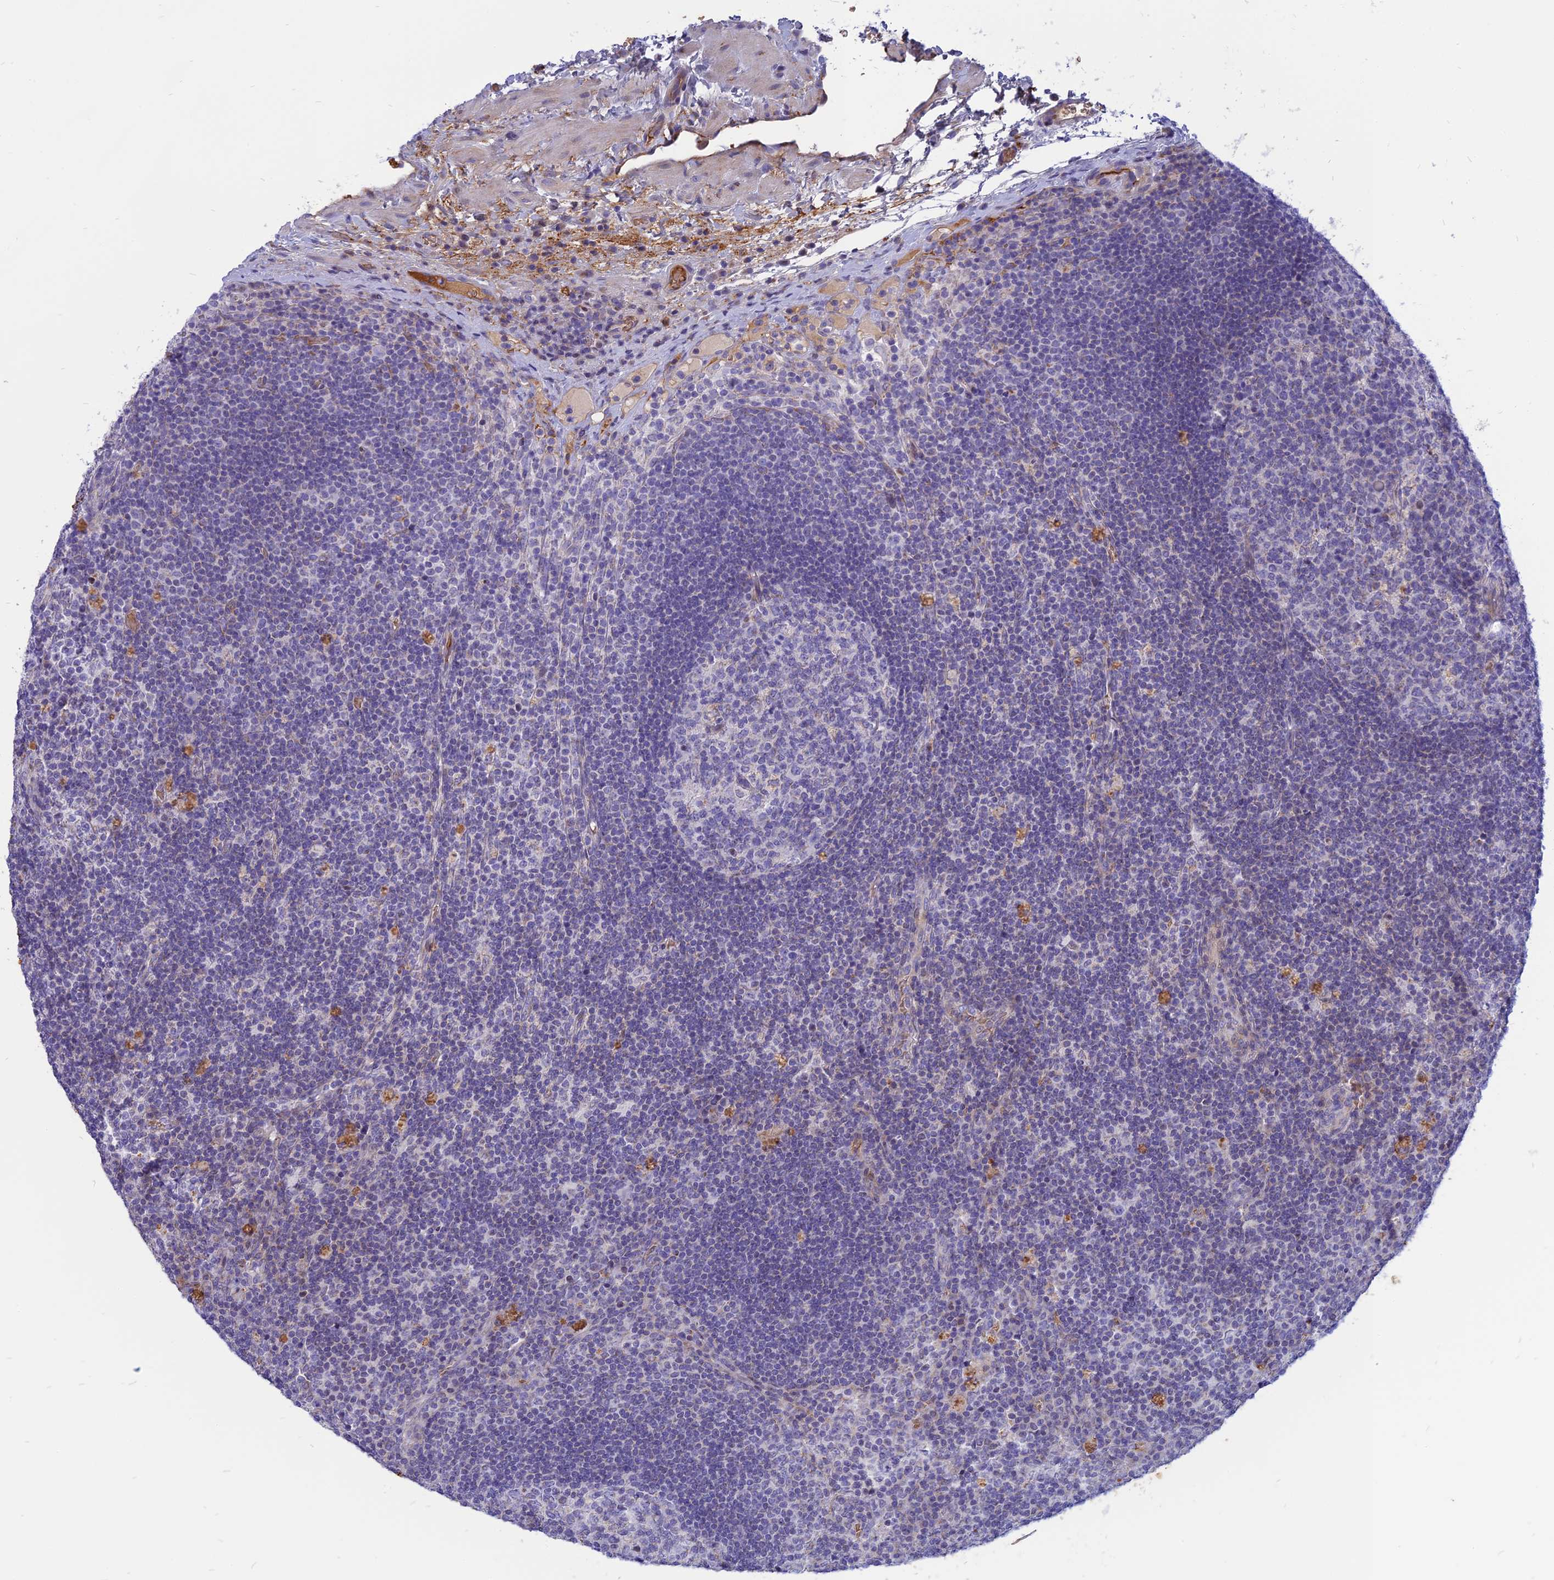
{"staining": {"intensity": "negative", "quantity": "none", "location": "none"}, "tissue": "lymph node", "cell_type": "Germinal center cells", "image_type": "normal", "snomed": [{"axis": "morphology", "description": "Normal tissue, NOS"}, {"axis": "topography", "description": "Lymph node"}], "caption": "This micrograph is of unremarkable lymph node stained with immunohistochemistry (IHC) to label a protein in brown with the nuclei are counter-stained blue. There is no expression in germinal center cells. The staining is performed using DAB brown chromogen with nuclei counter-stained in using hematoxylin.", "gene": "HHAT", "patient": {"sex": "male", "age": 58}}